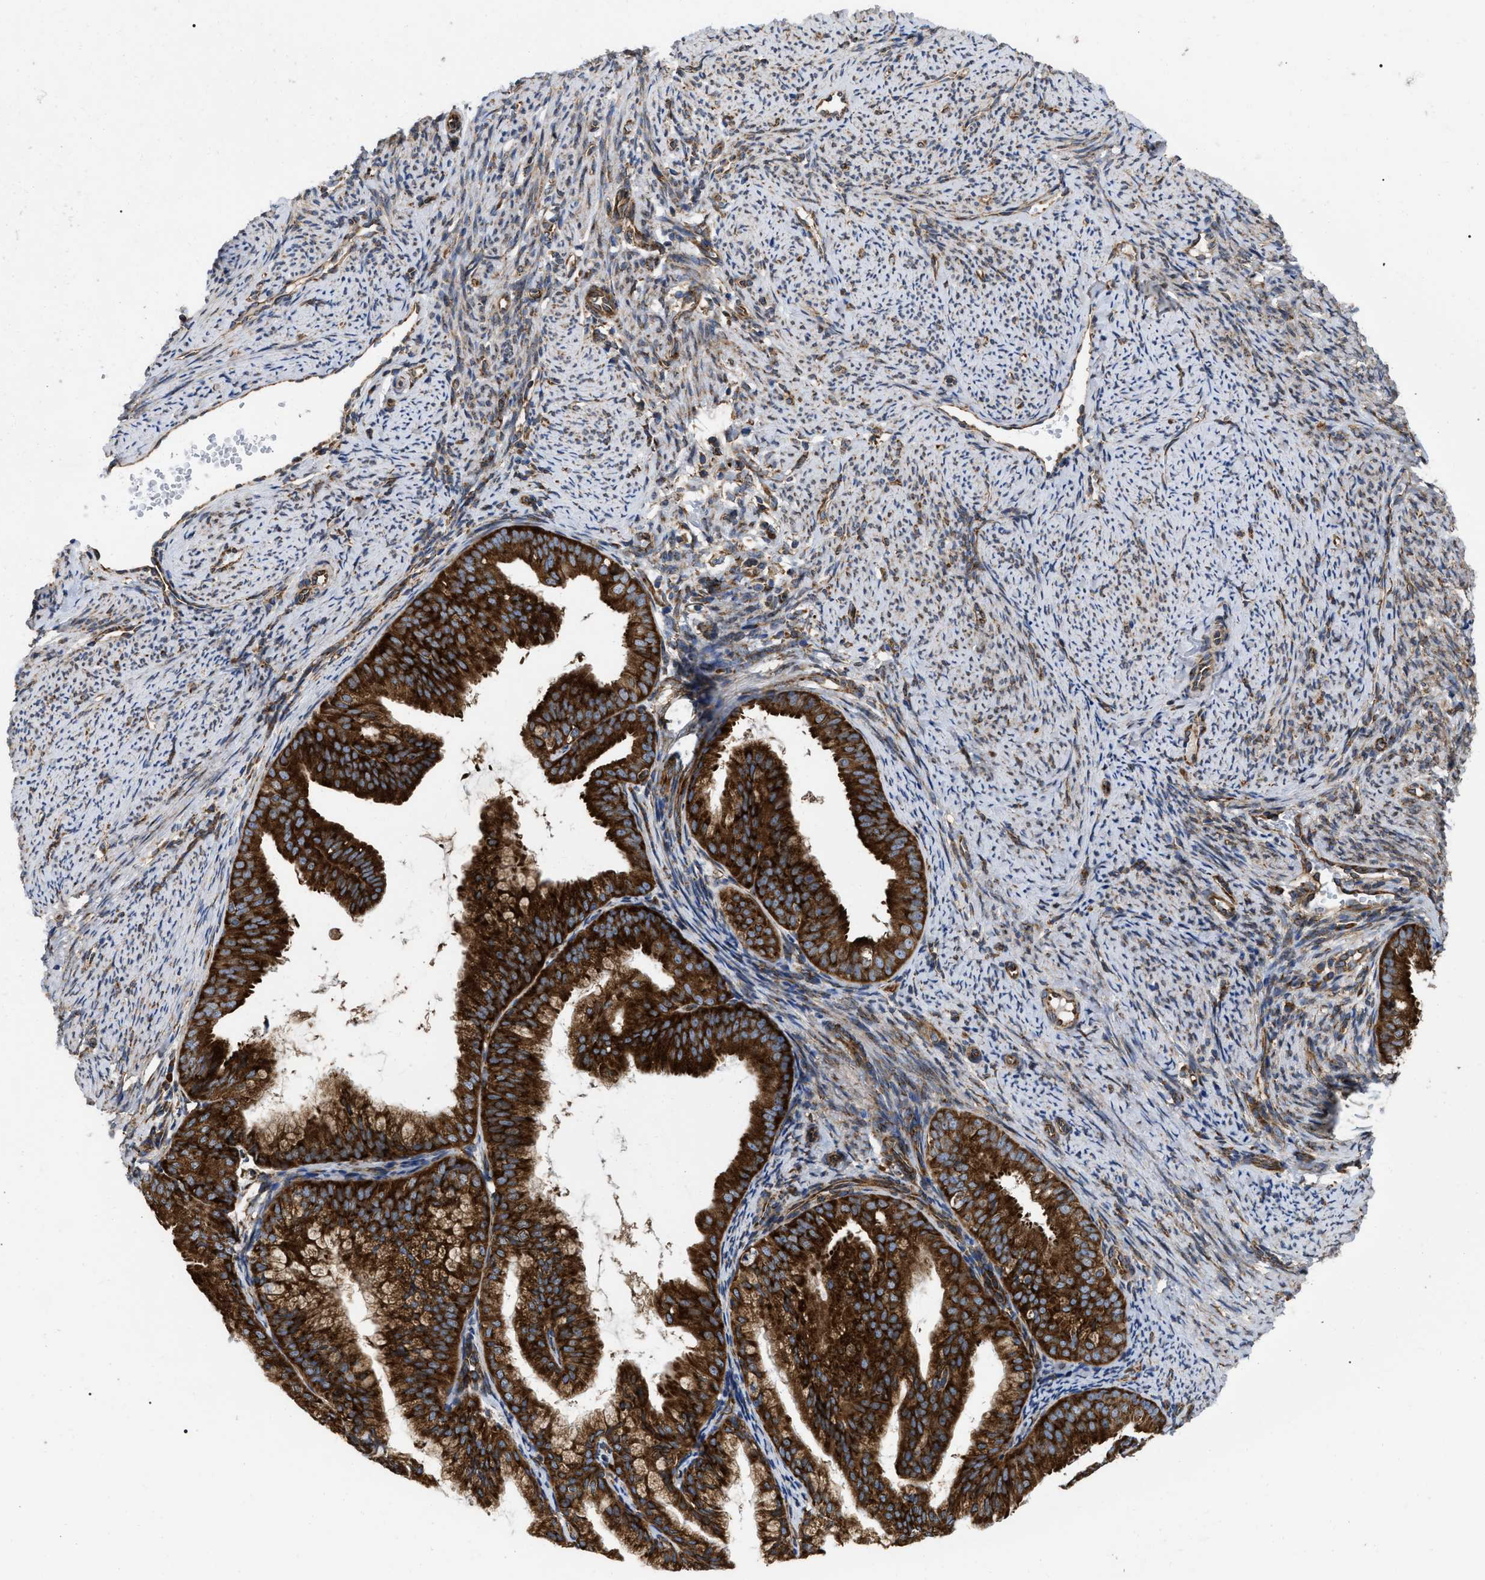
{"staining": {"intensity": "strong", "quantity": ">75%", "location": "cytoplasmic/membranous"}, "tissue": "endometrial cancer", "cell_type": "Tumor cells", "image_type": "cancer", "snomed": [{"axis": "morphology", "description": "Adenocarcinoma, NOS"}, {"axis": "topography", "description": "Endometrium"}], "caption": "Endometrial adenocarcinoma stained with IHC shows strong cytoplasmic/membranous positivity in about >75% of tumor cells.", "gene": "FAM120A", "patient": {"sex": "female", "age": 63}}